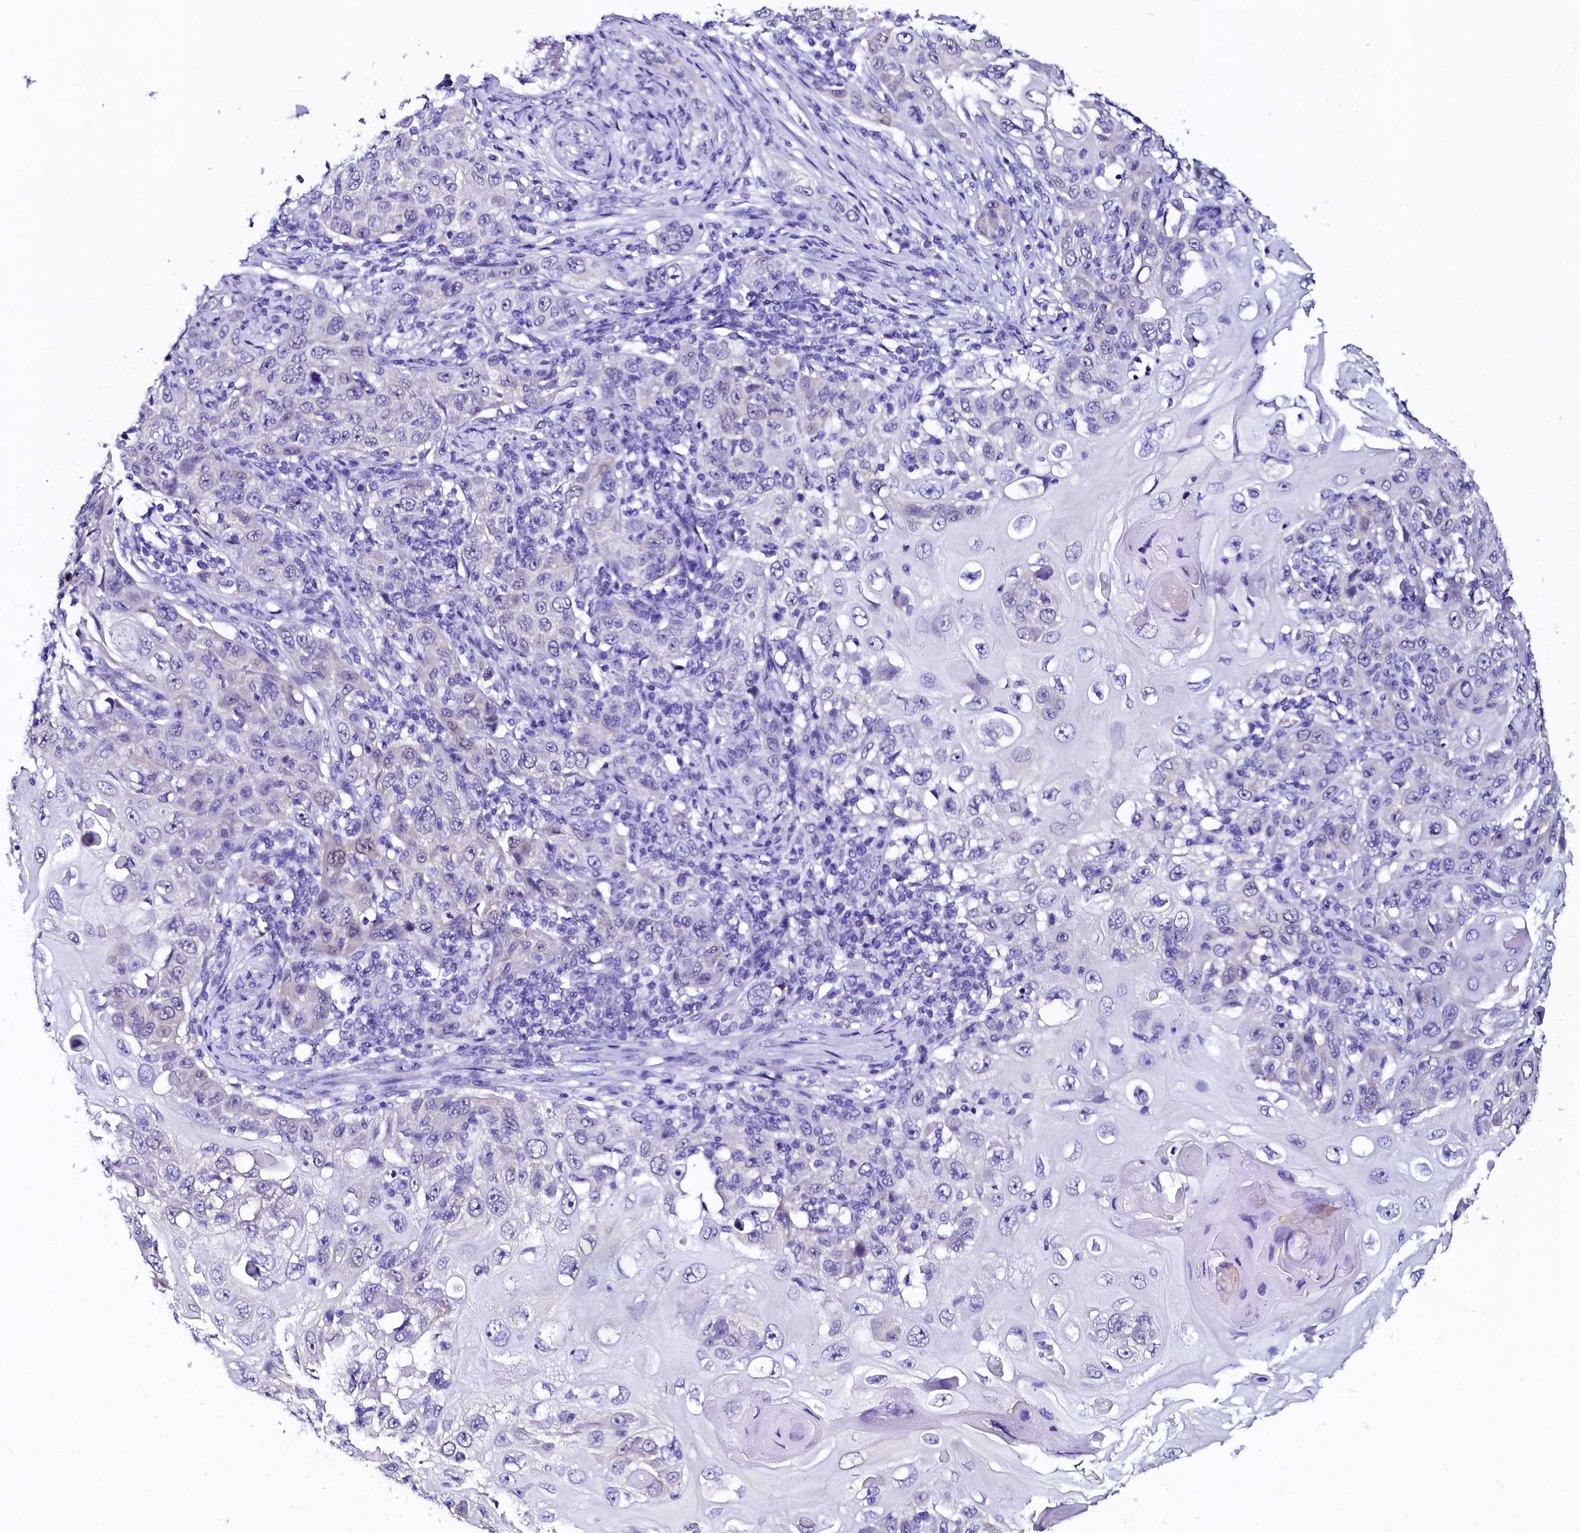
{"staining": {"intensity": "negative", "quantity": "none", "location": "none"}, "tissue": "skin cancer", "cell_type": "Tumor cells", "image_type": "cancer", "snomed": [{"axis": "morphology", "description": "Squamous cell carcinoma, NOS"}, {"axis": "topography", "description": "Skin"}], "caption": "Photomicrograph shows no protein staining in tumor cells of skin cancer tissue.", "gene": "SORD", "patient": {"sex": "female", "age": 88}}